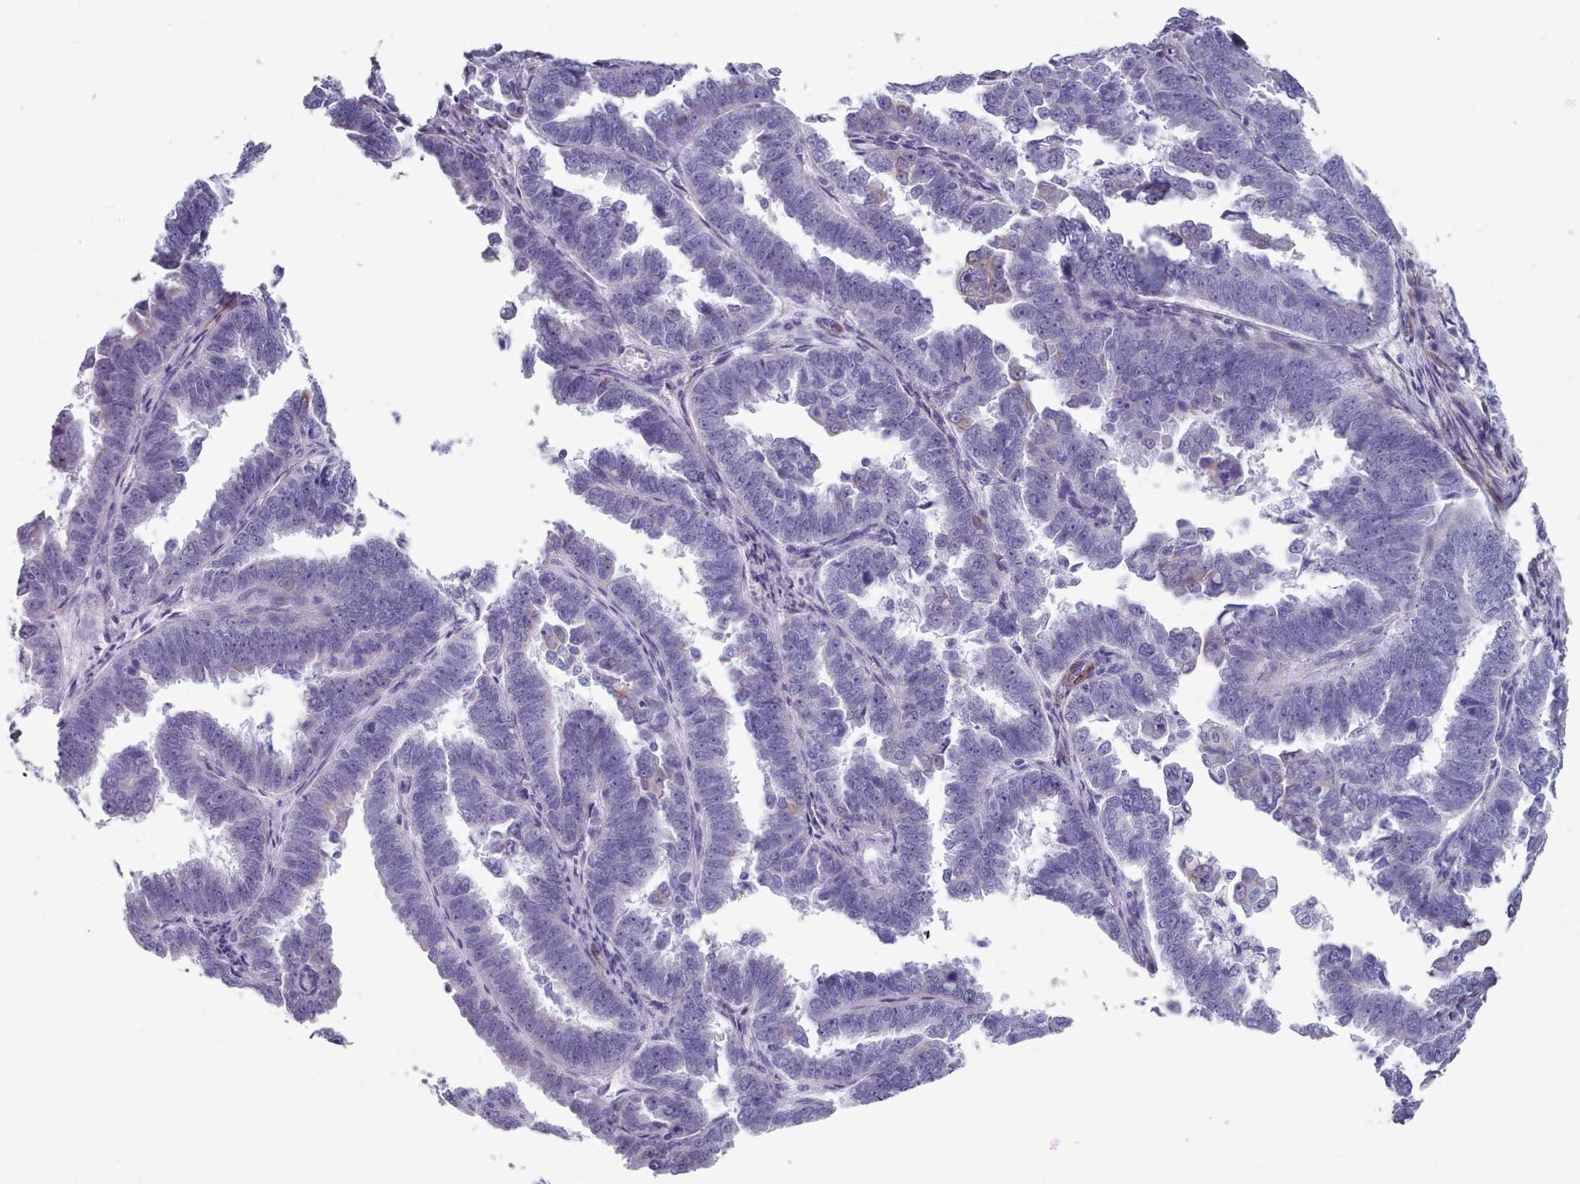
{"staining": {"intensity": "negative", "quantity": "none", "location": "none"}, "tissue": "endometrial cancer", "cell_type": "Tumor cells", "image_type": "cancer", "snomed": [{"axis": "morphology", "description": "Adenocarcinoma, NOS"}, {"axis": "topography", "description": "Endometrium"}], "caption": "Histopathology image shows no significant protein staining in tumor cells of endometrial adenocarcinoma.", "gene": "FPGS", "patient": {"sex": "female", "age": 75}}